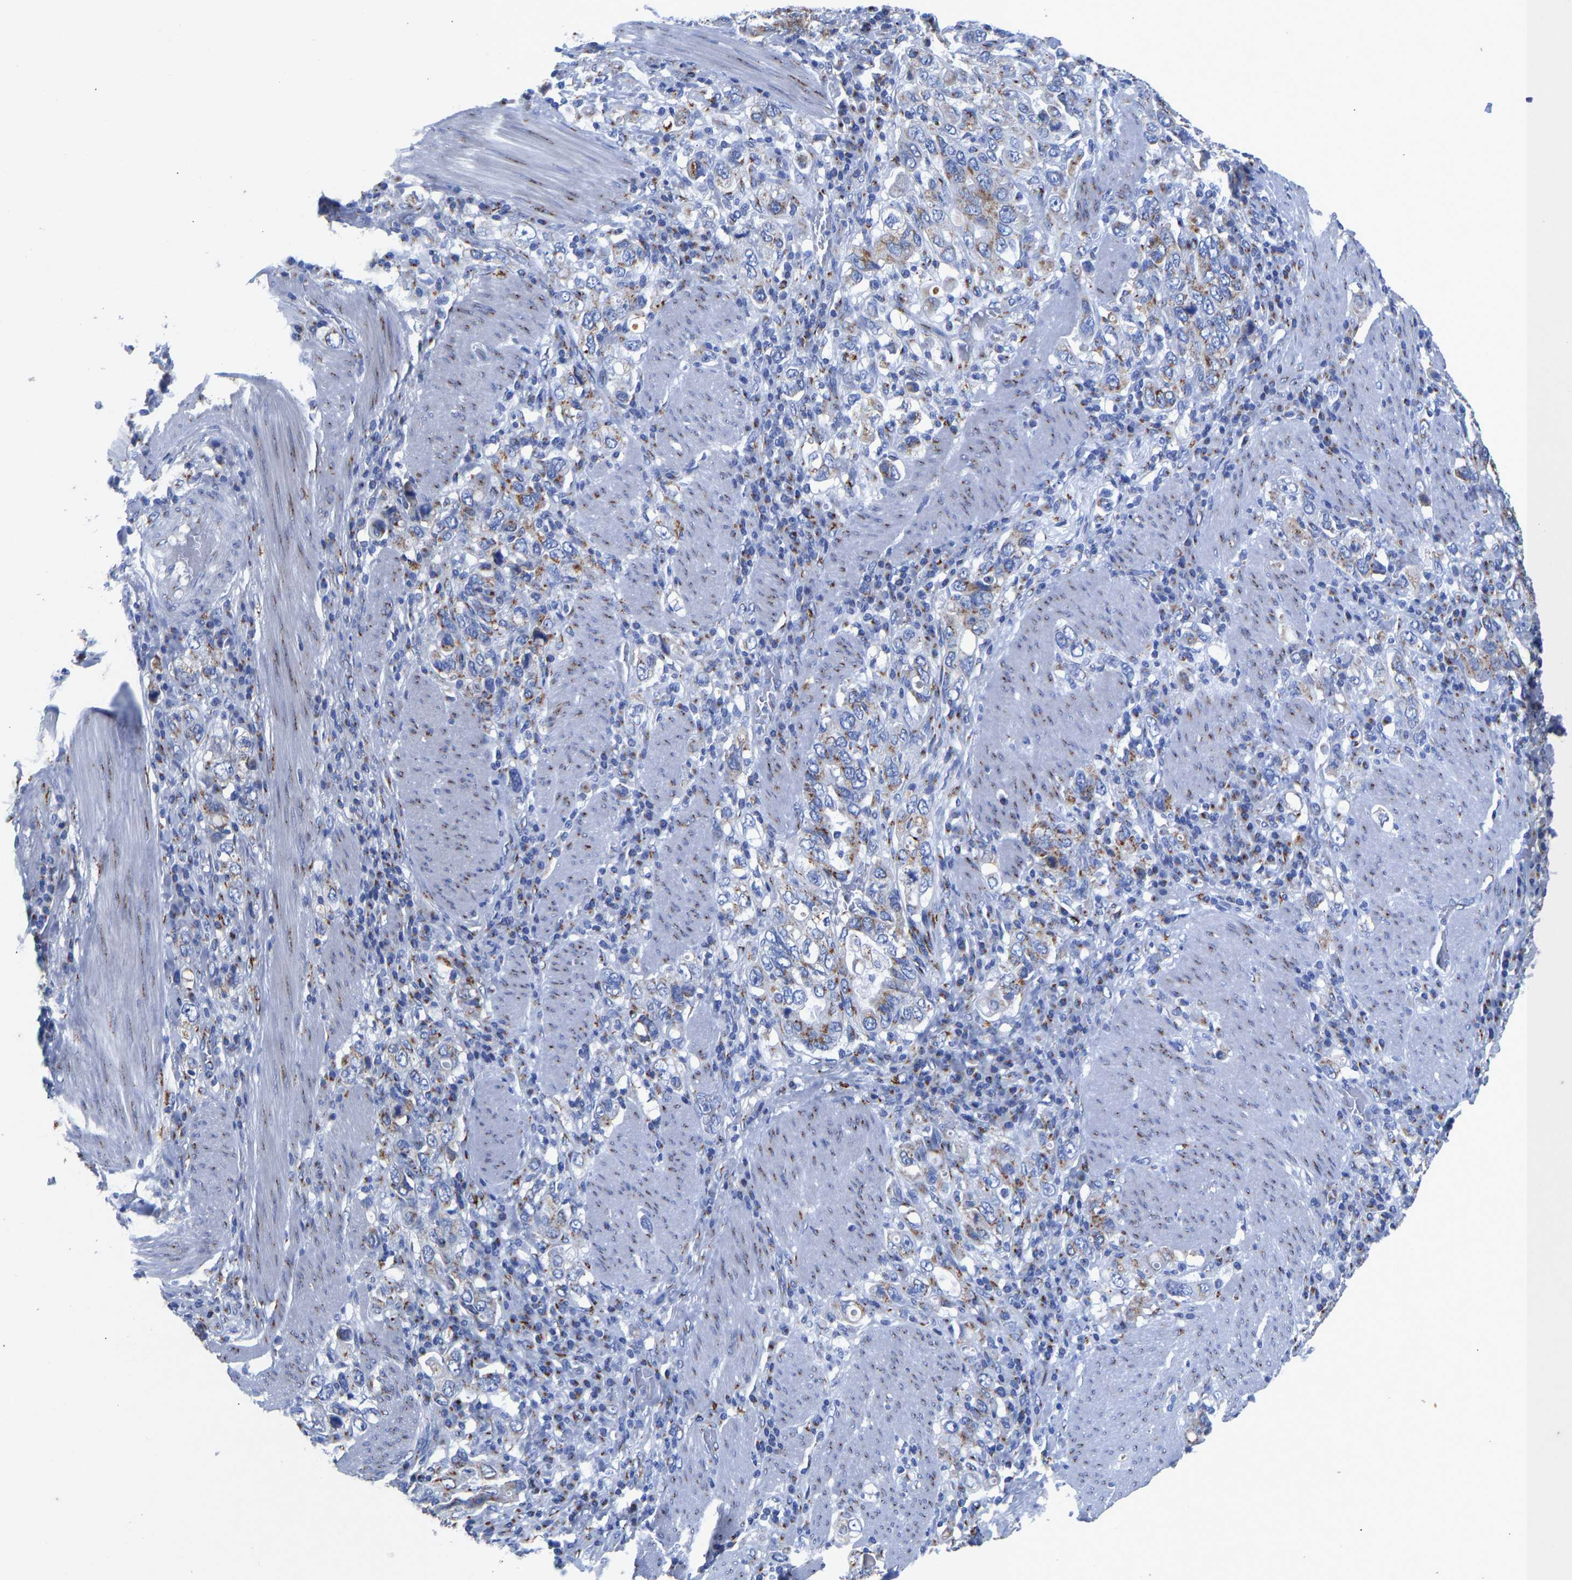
{"staining": {"intensity": "moderate", "quantity": "25%-75%", "location": "cytoplasmic/membranous"}, "tissue": "stomach cancer", "cell_type": "Tumor cells", "image_type": "cancer", "snomed": [{"axis": "morphology", "description": "Adenocarcinoma, NOS"}, {"axis": "topography", "description": "Stomach, upper"}], "caption": "Tumor cells demonstrate medium levels of moderate cytoplasmic/membranous expression in about 25%-75% of cells in stomach cancer.", "gene": "TMEM87A", "patient": {"sex": "male", "age": 62}}